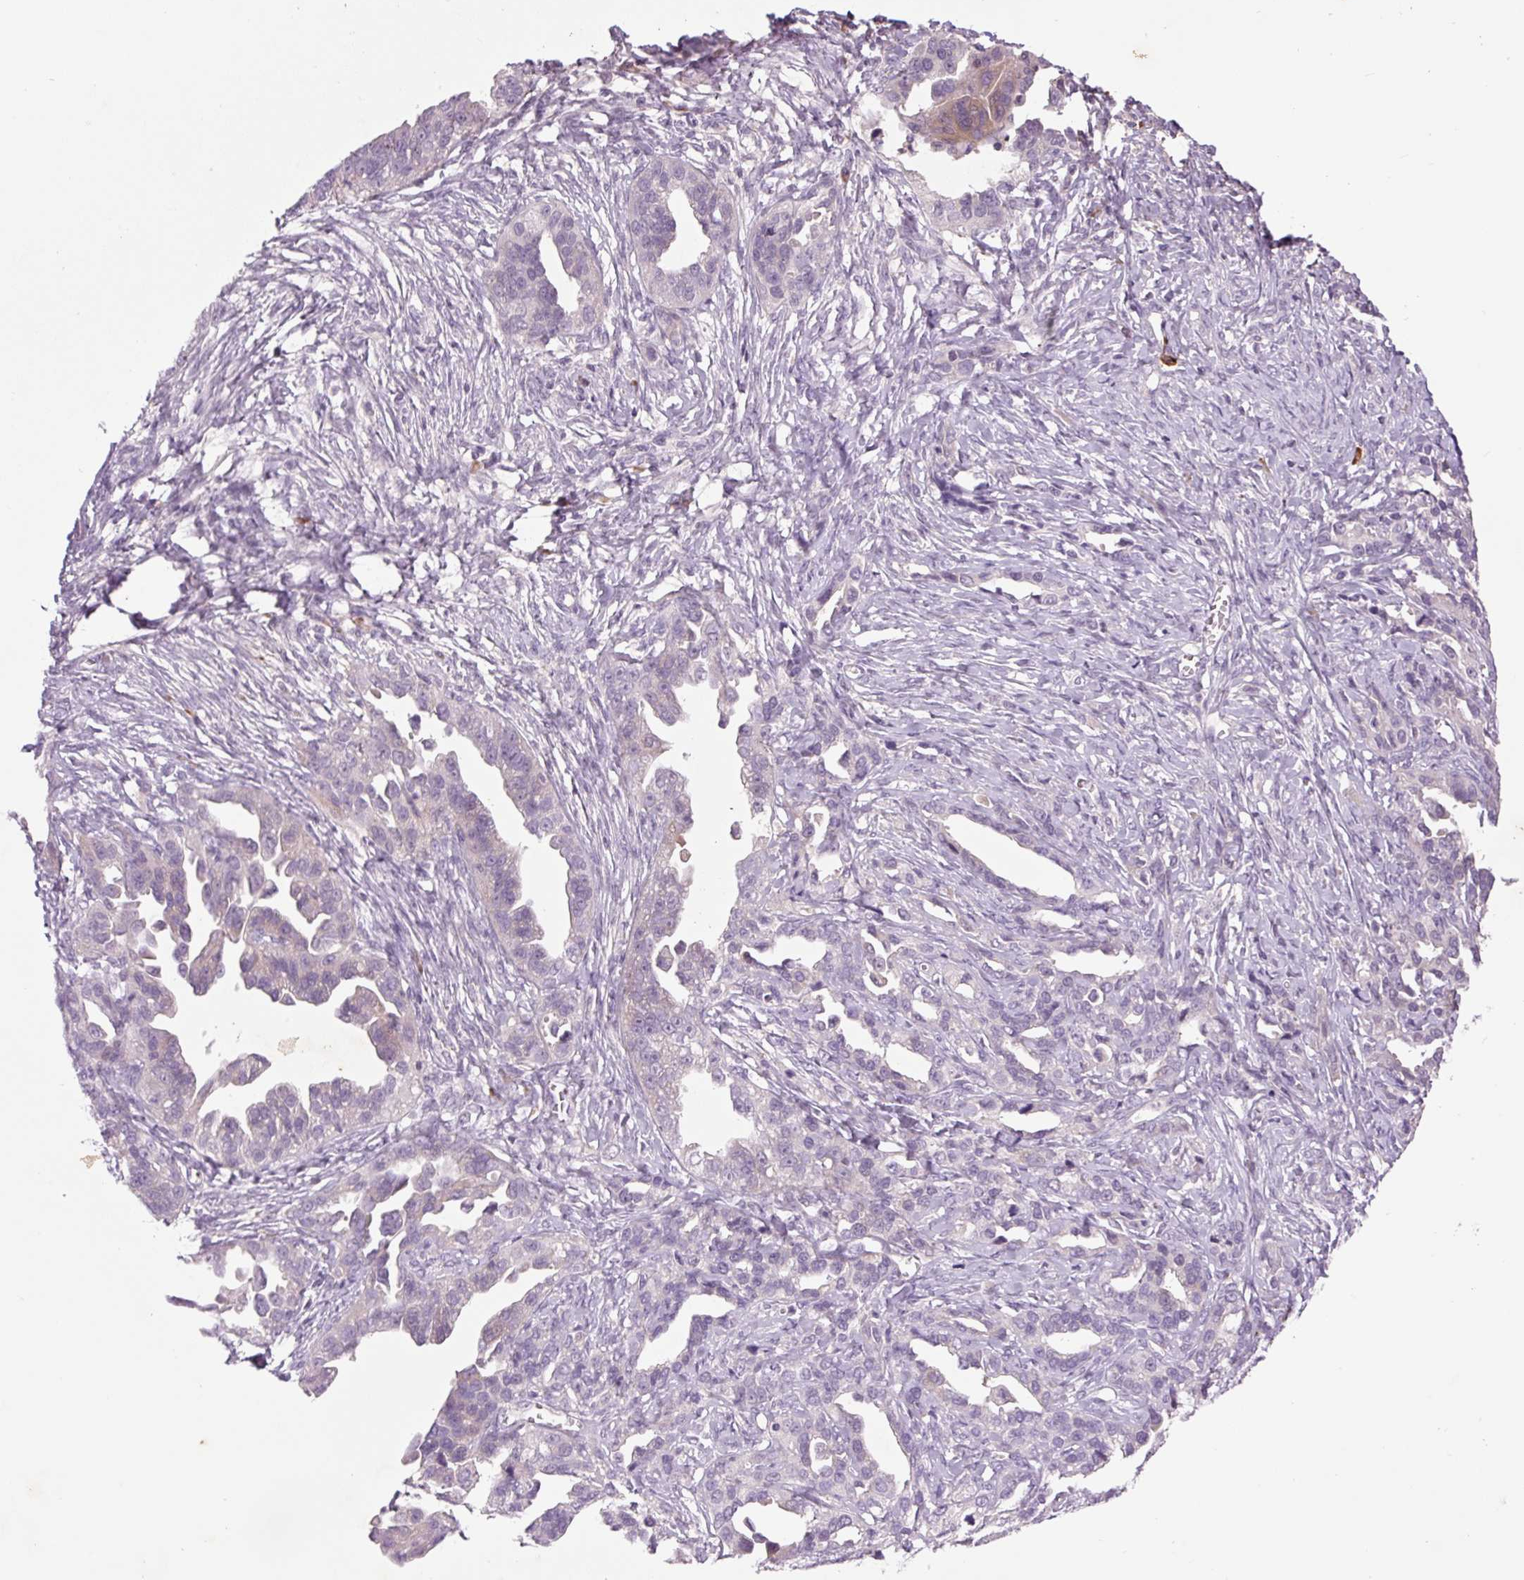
{"staining": {"intensity": "moderate", "quantity": "<25%", "location": "cytoplasmic/membranous"}, "tissue": "ovarian cancer", "cell_type": "Tumor cells", "image_type": "cancer", "snomed": [{"axis": "morphology", "description": "Cystadenocarcinoma, serous, NOS"}, {"axis": "topography", "description": "Ovary"}], "caption": "An immunohistochemistry photomicrograph of neoplastic tissue is shown. Protein staining in brown labels moderate cytoplasmic/membranous positivity in ovarian cancer (serous cystadenocarcinoma) within tumor cells.", "gene": "TMEM100", "patient": {"sex": "female", "age": 75}}